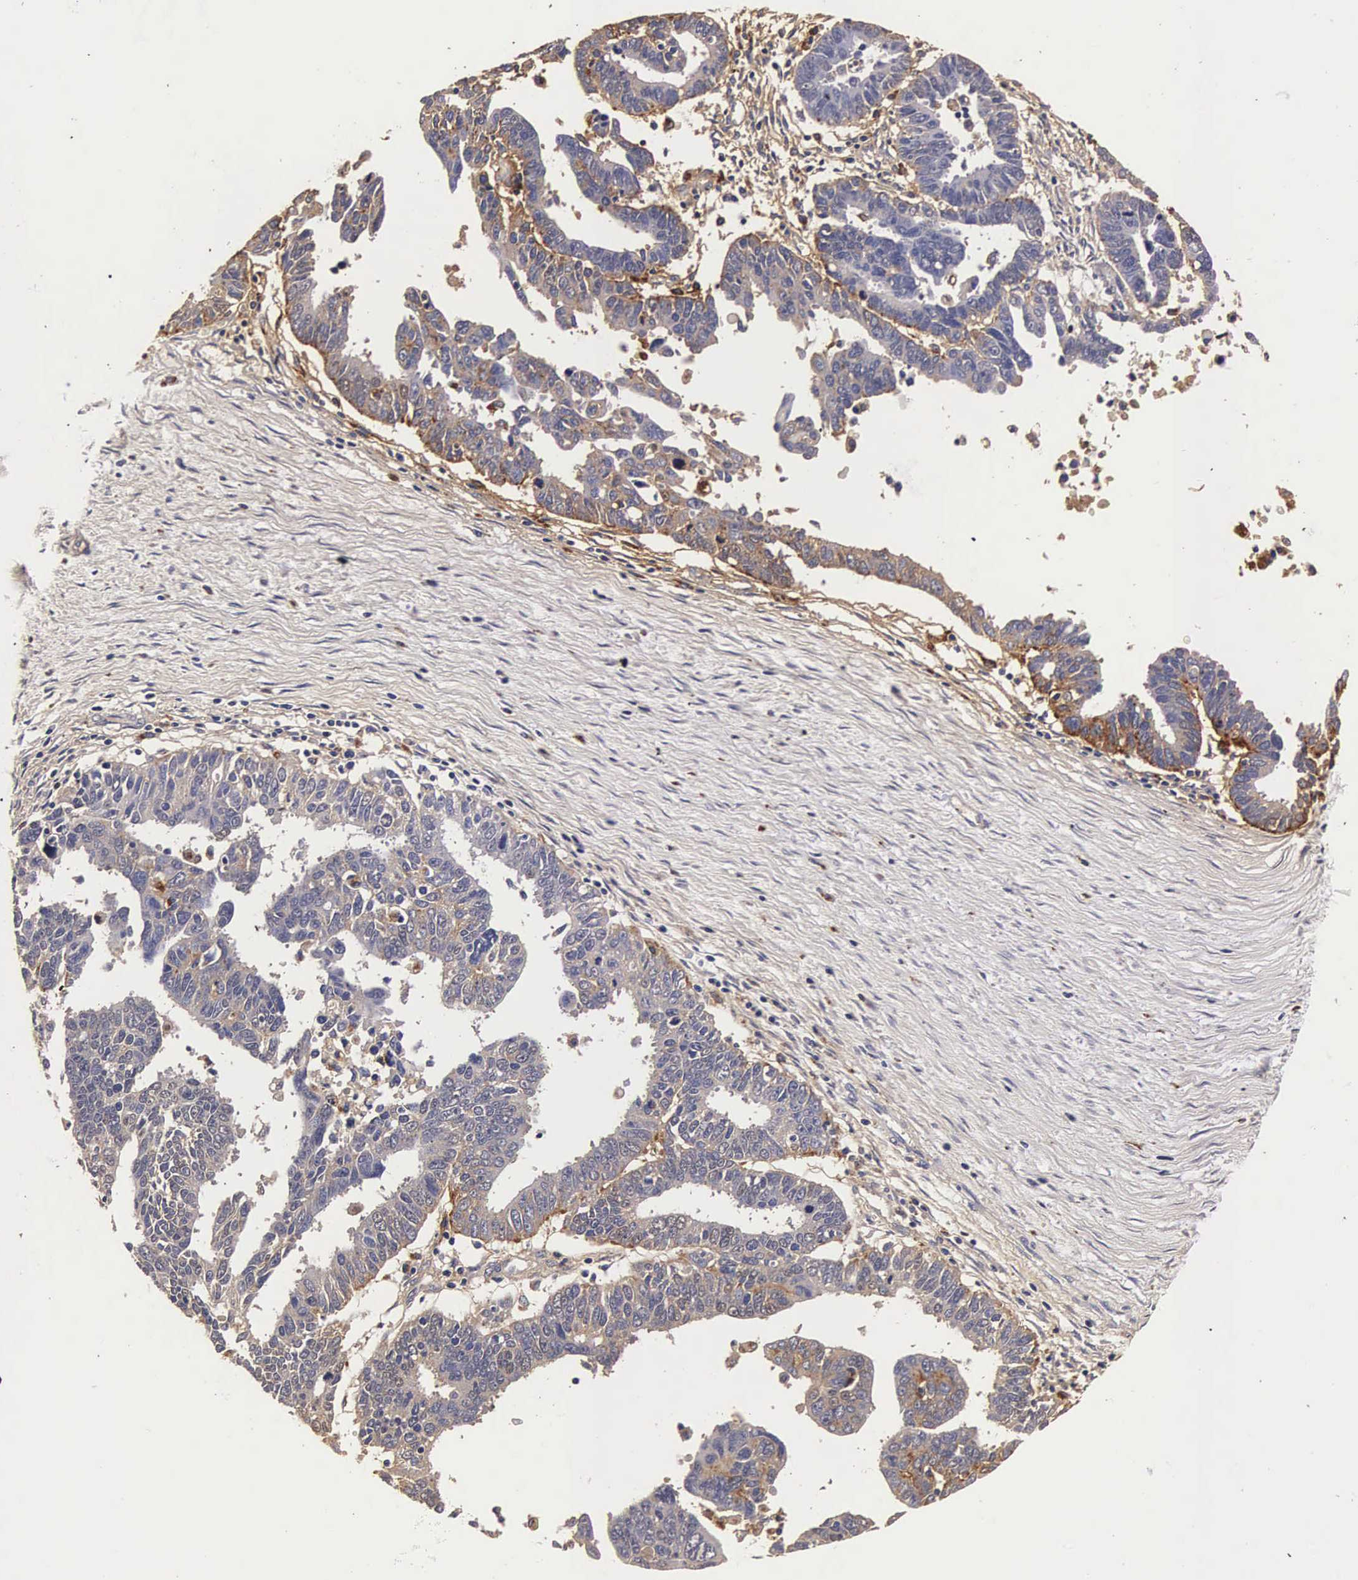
{"staining": {"intensity": "moderate", "quantity": "25%-75%", "location": "cytoplasmic/membranous"}, "tissue": "ovarian cancer", "cell_type": "Tumor cells", "image_type": "cancer", "snomed": [{"axis": "morphology", "description": "Carcinoma, endometroid"}, {"axis": "morphology", "description": "Cystadenocarcinoma, serous, NOS"}, {"axis": "topography", "description": "Ovary"}], "caption": "An image of ovarian serous cystadenocarcinoma stained for a protein displays moderate cytoplasmic/membranous brown staining in tumor cells.", "gene": "CTSB", "patient": {"sex": "female", "age": 45}}